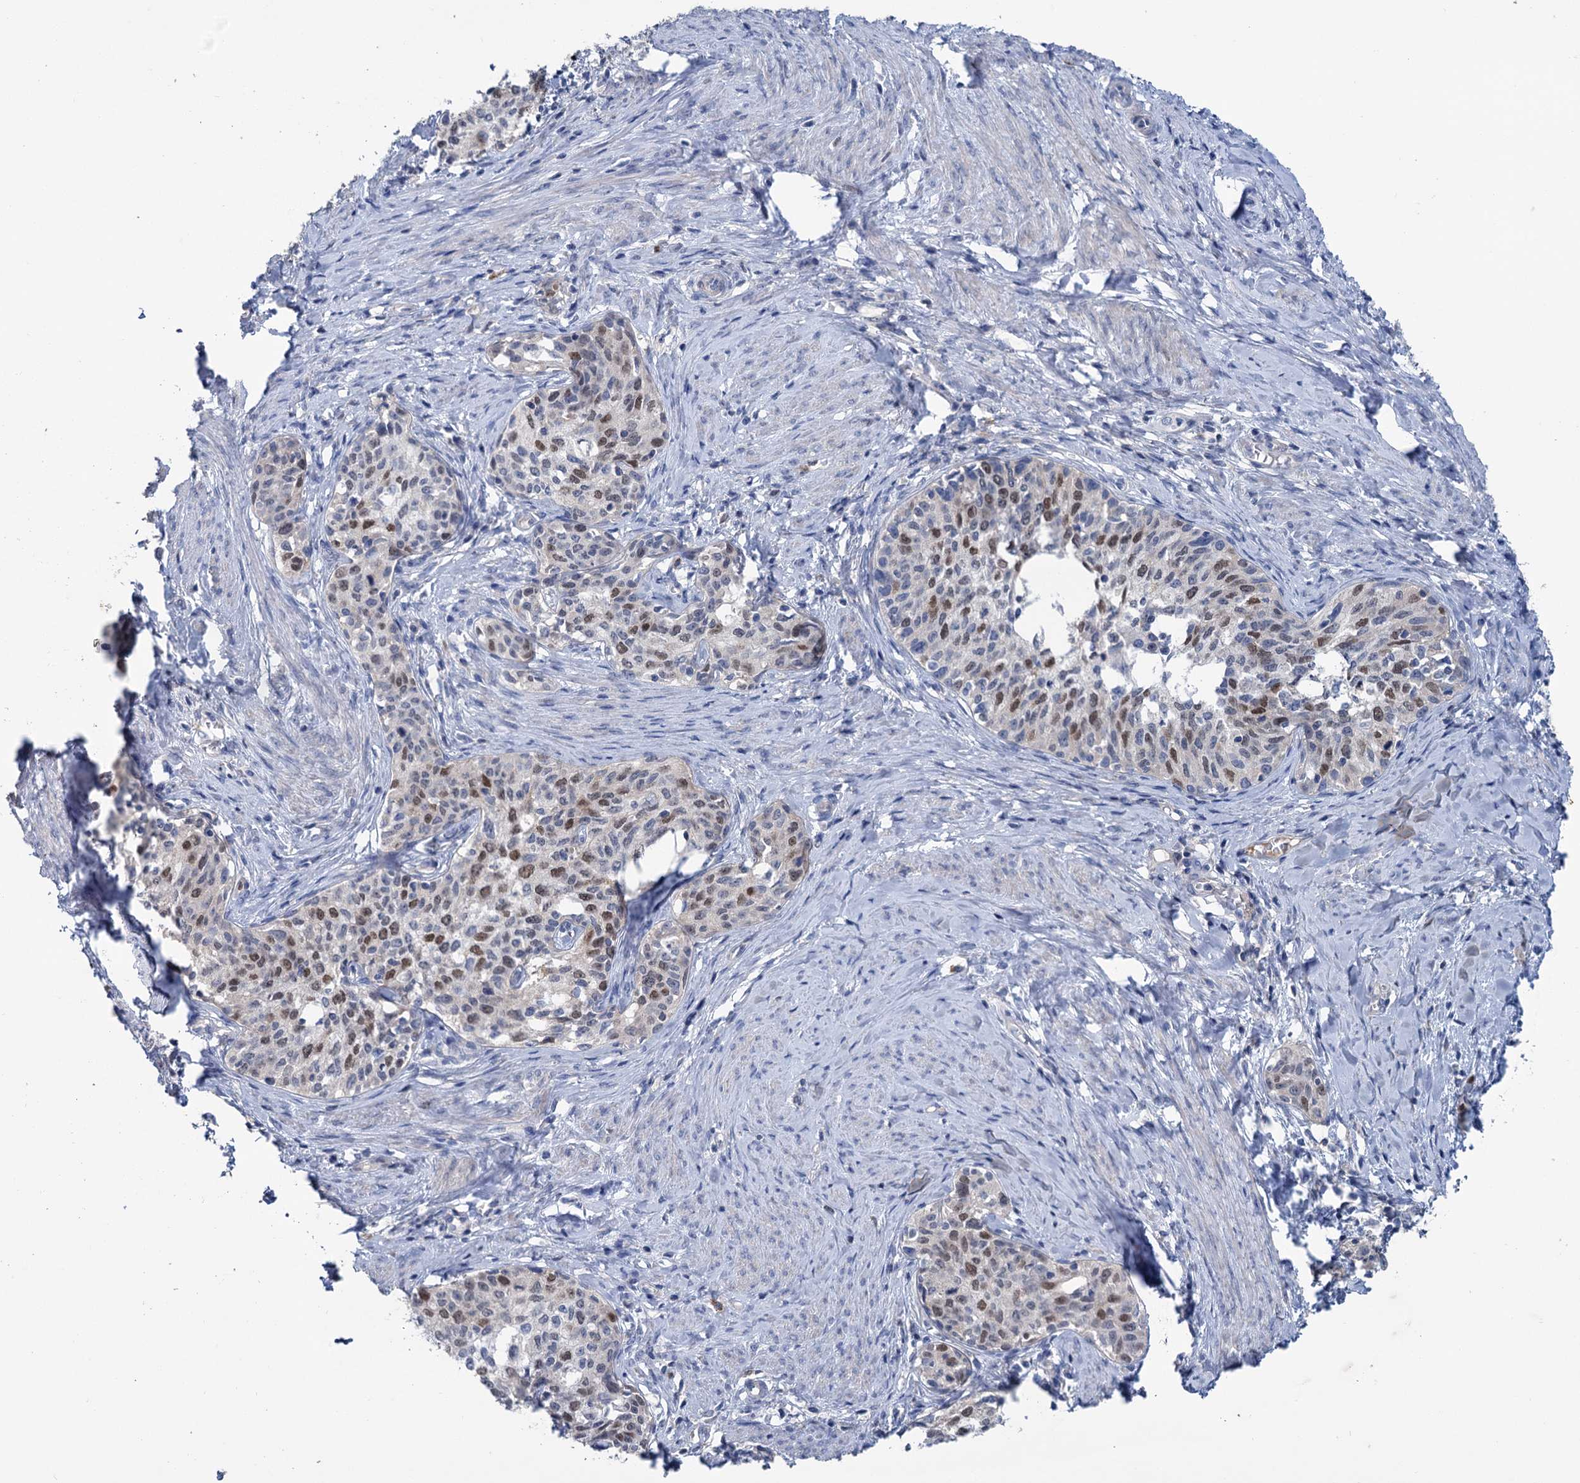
{"staining": {"intensity": "moderate", "quantity": "<25%", "location": "nuclear"}, "tissue": "cervical cancer", "cell_type": "Tumor cells", "image_type": "cancer", "snomed": [{"axis": "morphology", "description": "Squamous cell carcinoma, NOS"}, {"axis": "morphology", "description": "Adenocarcinoma, NOS"}, {"axis": "topography", "description": "Cervix"}], "caption": "About <25% of tumor cells in human adenocarcinoma (cervical) demonstrate moderate nuclear protein positivity as visualized by brown immunohistochemical staining.", "gene": "FAM111B", "patient": {"sex": "female", "age": 52}}